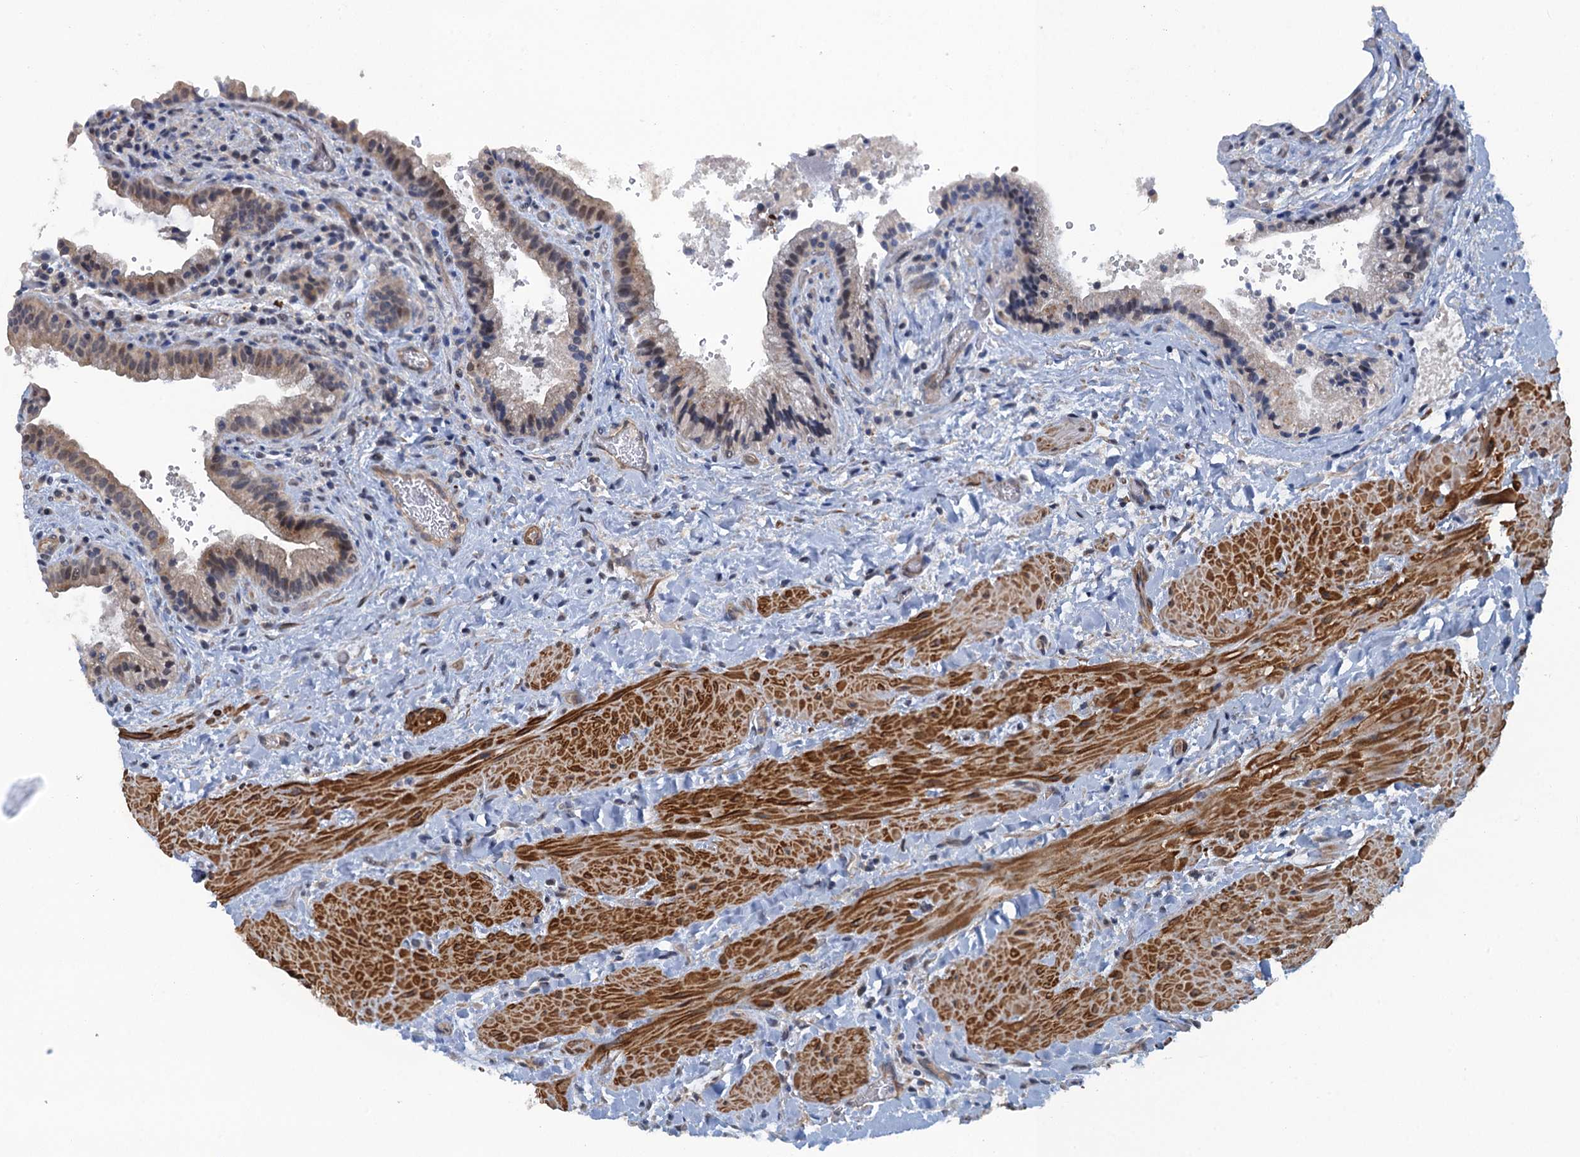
{"staining": {"intensity": "weak", "quantity": "25%-75%", "location": "cytoplasmic/membranous,nuclear"}, "tissue": "gallbladder", "cell_type": "Glandular cells", "image_type": "normal", "snomed": [{"axis": "morphology", "description": "Normal tissue, NOS"}, {"axis": "topography", "description": "Gallbladder"}], "caption": "Brown immunohistochemical staining in benign human gallbladder displays weak cytoplasmic/membranous,nuclear expression in approximately 25%-75% of glandular cells.", "gene": "MYO16", "patient": {"sex": "male", "age": 24}}